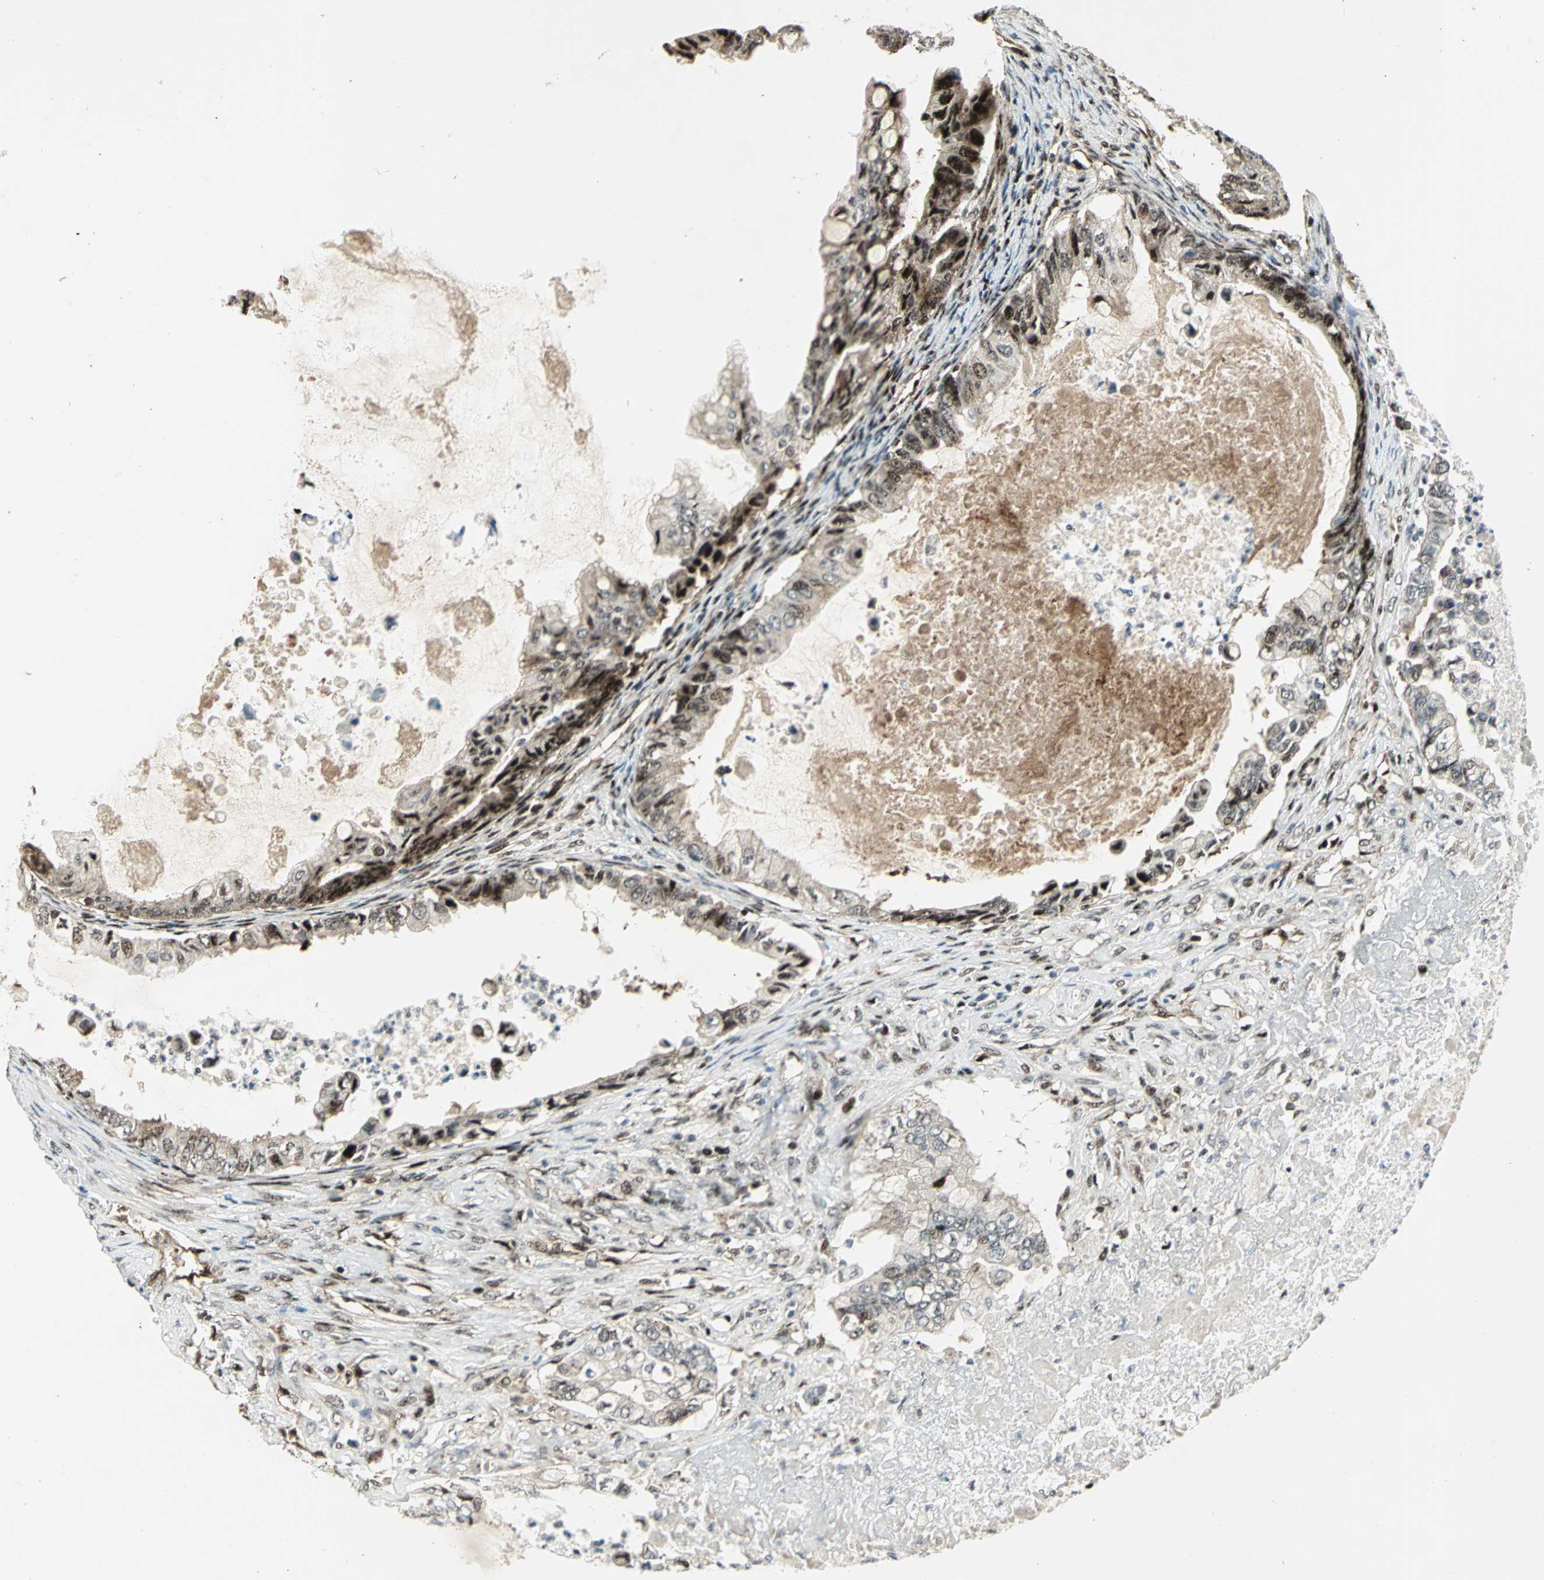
{"staining": {"intensity": "moderate", "quantity": ">75%", "location": "cytoplasmic/membranous,nuclear"}, "tissue": "ovarian cancer", "cell_type": "Tumor cells", "image_type": "cancer", "snomed": [{"axis": "morphology", "description": "Cystadenocarcinoma, mucinous, NOS"}, {"axis": "topography", "description": "Ovary"}], "caption": "DAB (3,3'-diaminobenzidine) immunohistochemical staining of human ovarian cancer (mucinous cystadenocarcinoma) demonstrates moderate cytoplasmic/membranous and nuclear protein staining in about >75% of tumor cells.", "gene": "COPS5", "patient": {"sex": "female", "age": 80}}